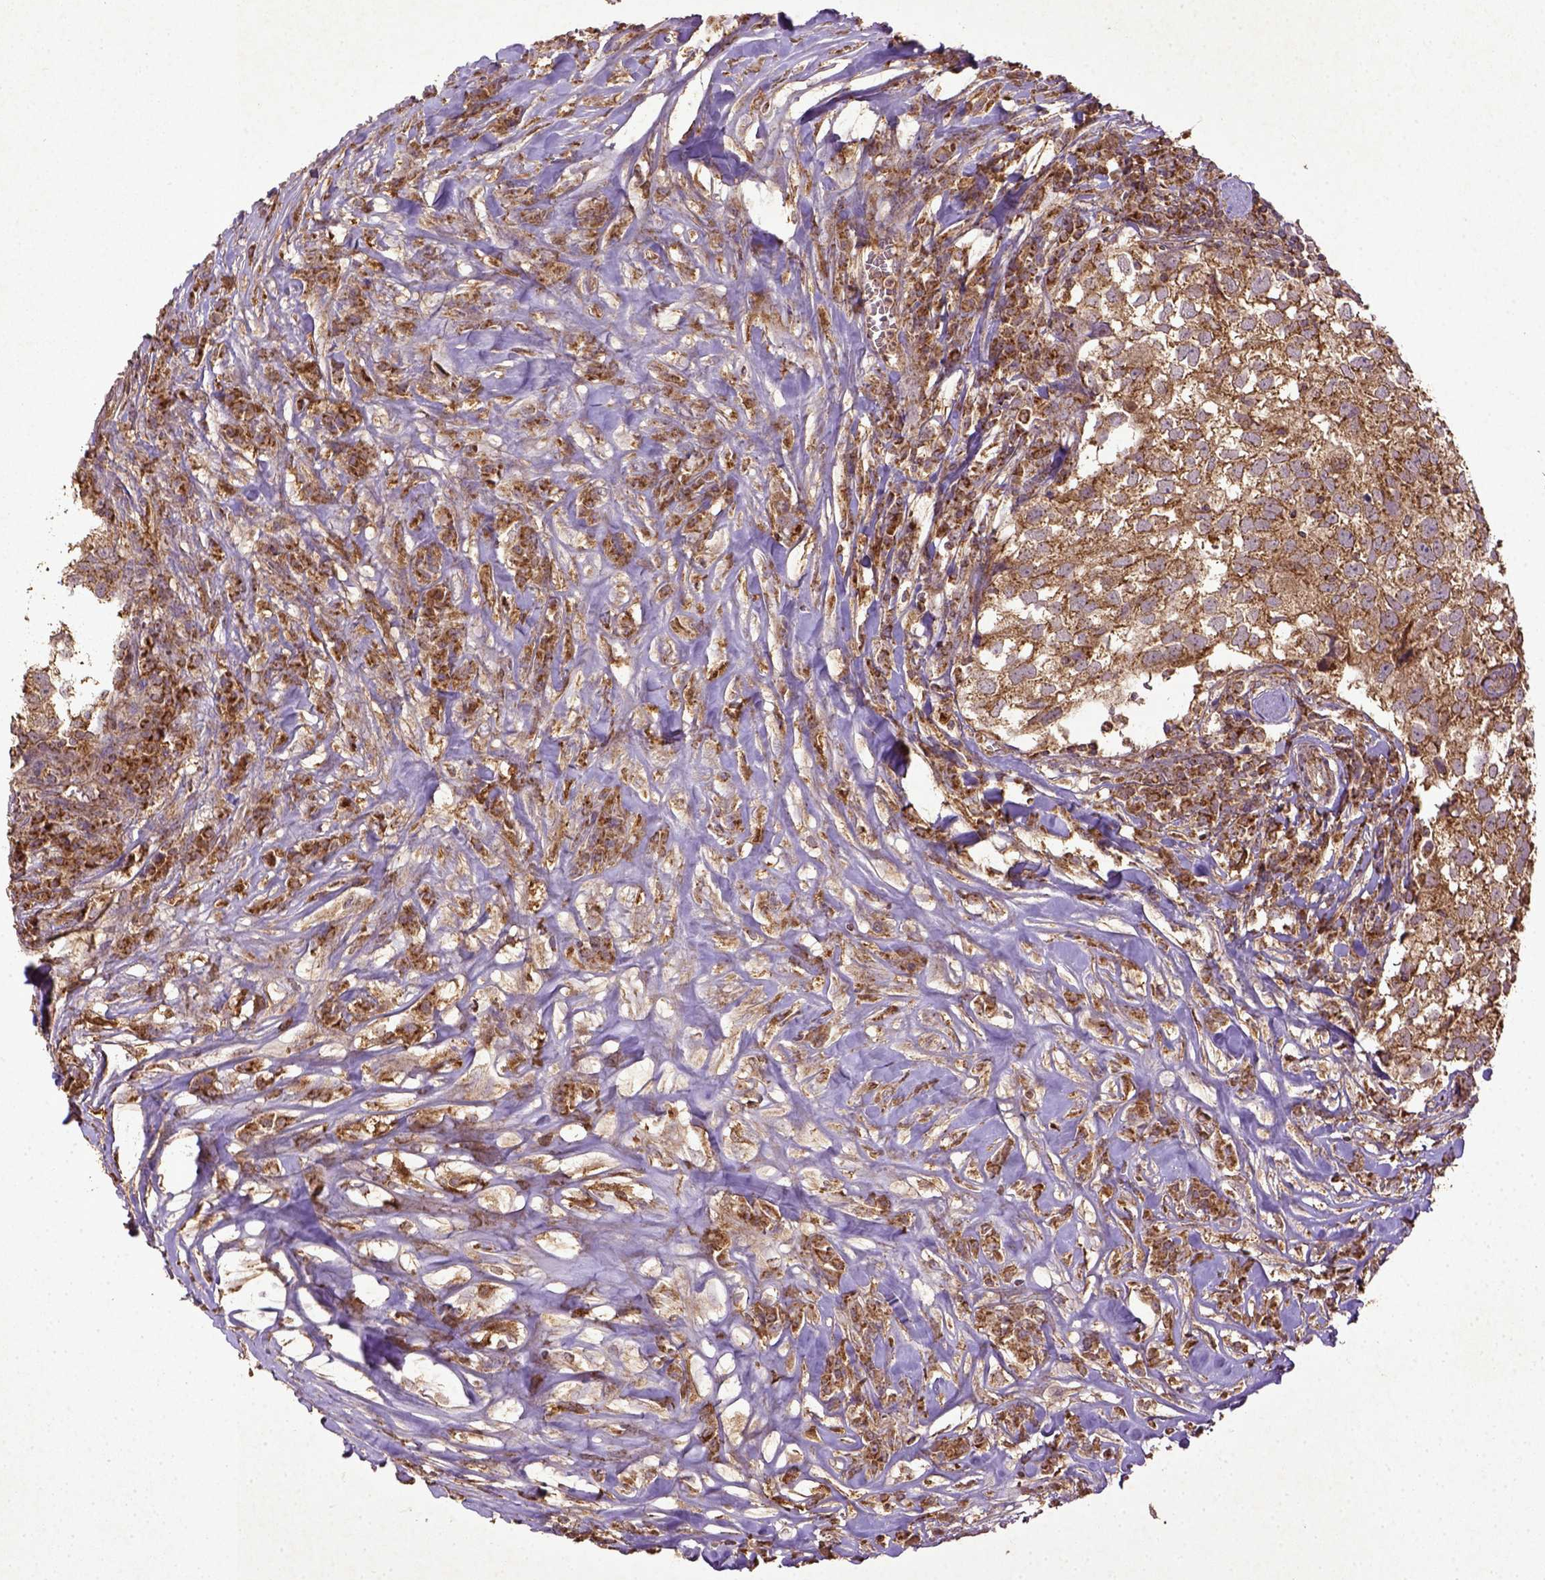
{"staining": {"intensity": "moderate", "quantity": ">75%", "location": "cytoplasmic/membranous"}, "tissue": "breast cancer", "cell_type": "Tumor cells", "image_type": "cancer", "snomed": [{"axis": "morphology", "description": "Duct carcinoma"}, {"axis": "topography", "description": "Breast"}], "caption": "Immunohistochemistry (IHC) photomicrograph of breast intraductal carcinoma stained for a protein (brown), which shows medium levels of moderate cytoplasmic/membranous positivity in about >75% of tumor cells.", "gene": "MT-CO1", "patient": {"sex": "female", "age": 30}}